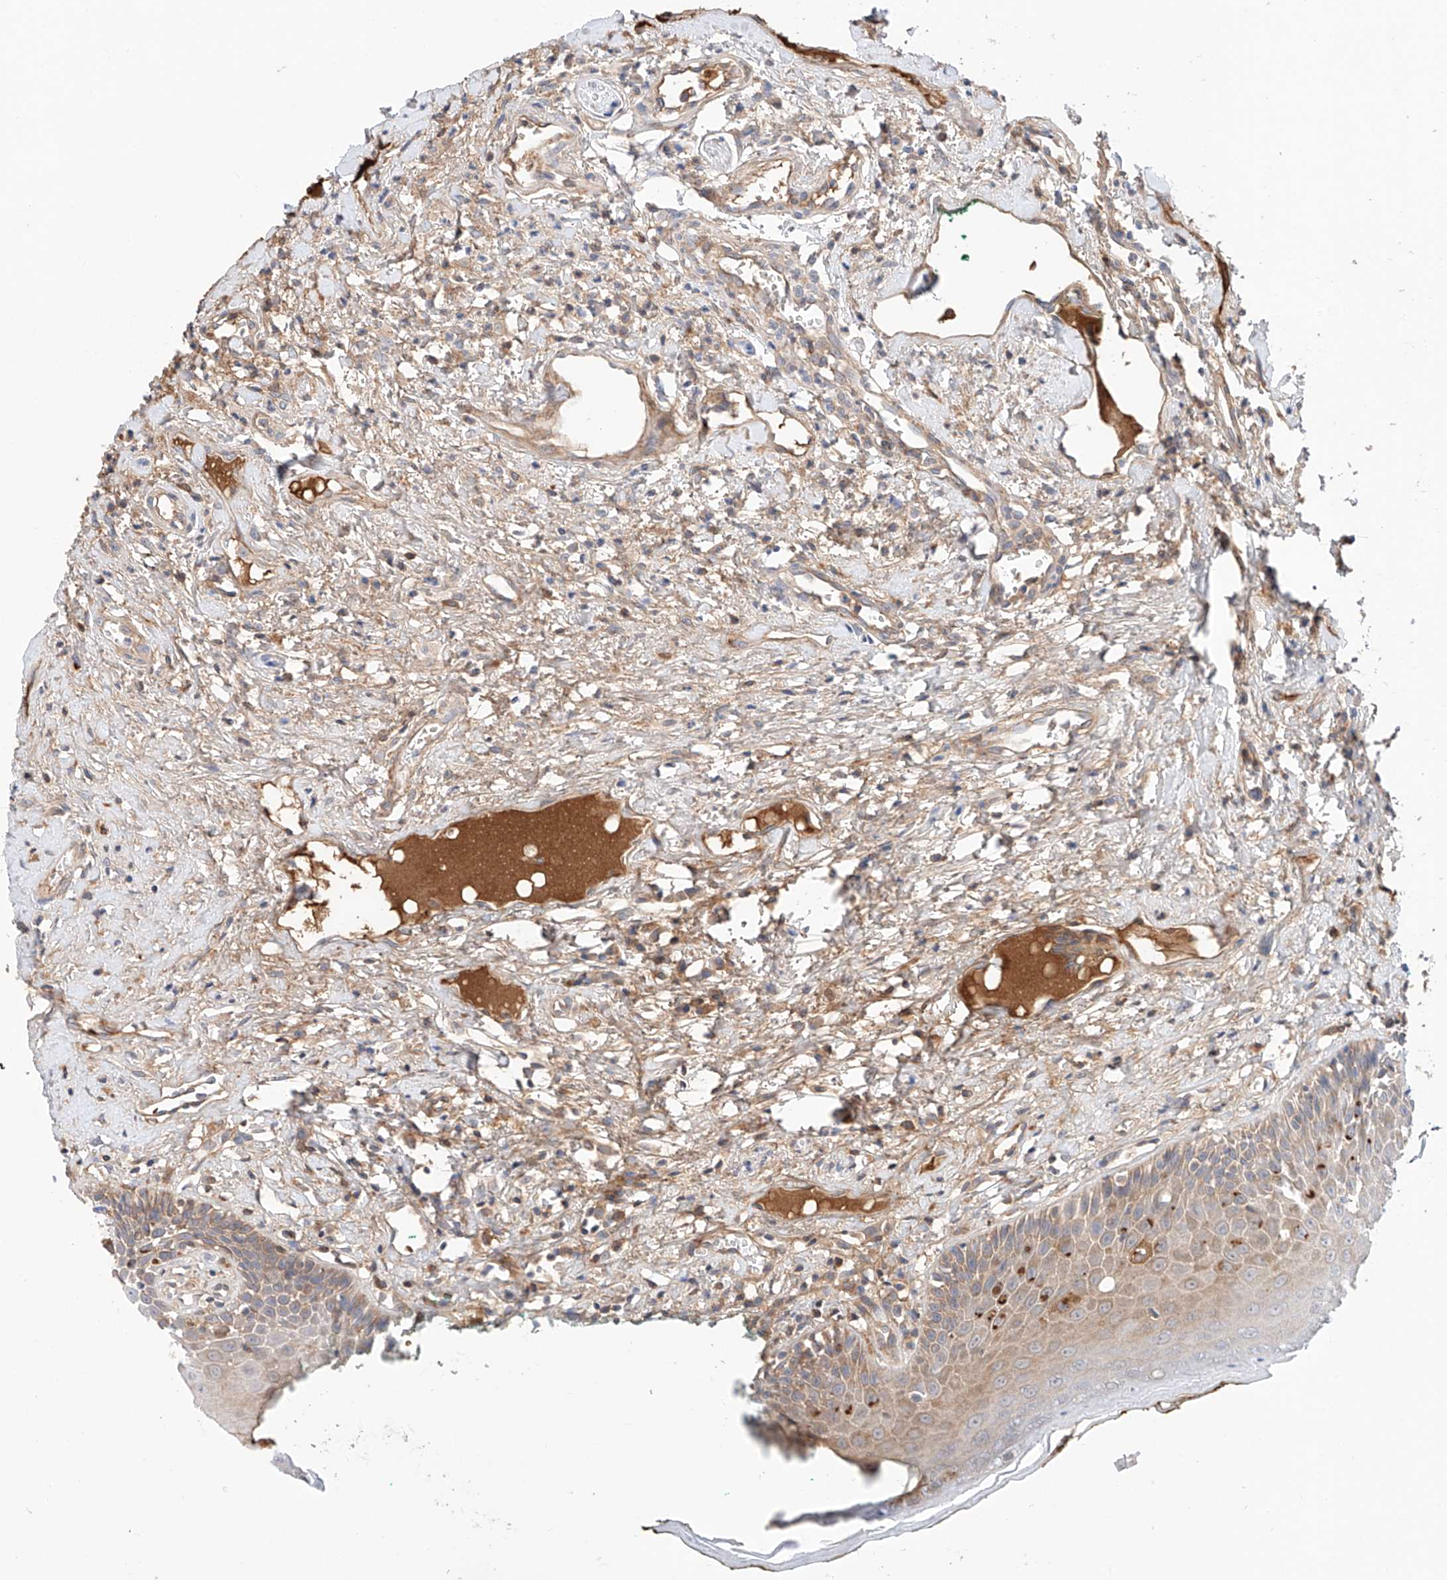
{"staining": {"intensity": "weak", "quantity": "25%-75%", "location": "cytoplasmic/membranous"}, "tissue": "oral mucosa", "cell_type": "Squamous epithelial cells", "image_type": "normal", "snomed": [{"axis": "morphology", "description": "Normal tissue, NOS"}, {"axis": "topography", "description": "Oral tissue"}], "caption": "A brown stain labels weak cytoplasmic/membranous positivity of a protein in squamous epithelial cells of benign oral mucosa. The staining is performed using DAB brown chromogen to label protein expression. The nuclei are counter-stained blue using hematoxylin.", "gene": "PGGT1B", "patient": {"sex": "female", "age": 70}}